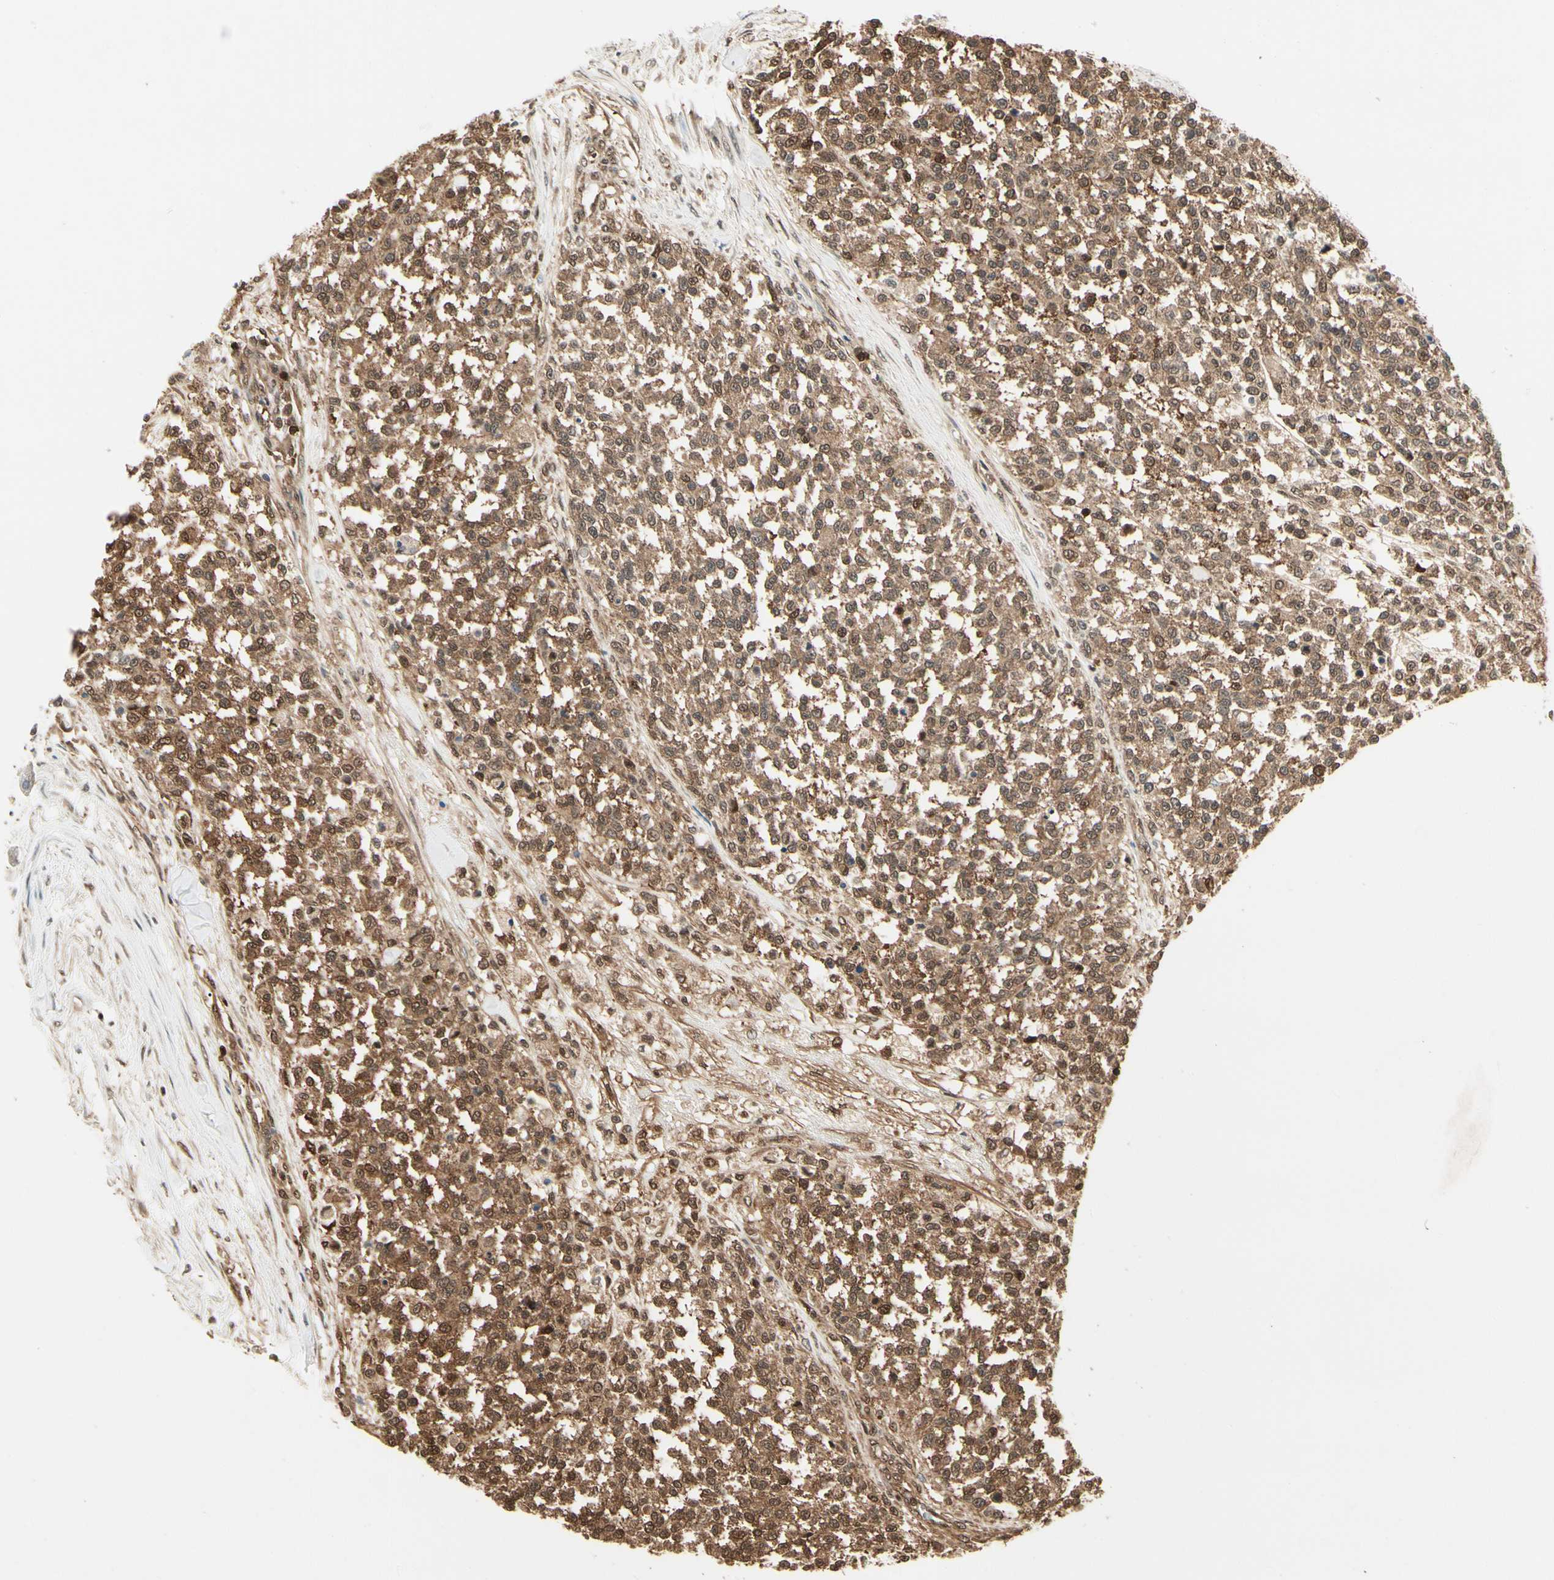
{"staining": {"intensity": "moderate", "quantity": ">75%", "location": "cytoplasmic/membranous"}, "tissue": "testis cancer", "cell_type": "Tumor cells", "image_type": "cancer", "snomed": [{"axis": "morphology", "description": "Seminoma, NOS"}, {"axis": "topography", "description": "Testis"}], "caption": "High-power microscopy captured an immunohistochemistry (IHC) micrograph of testis seminoma, revealing moderate cytoplasmic/membranous positivity in approximately >75% of tumor cells.", "gene": "YWHAQ", "patient": {"sex": "male", "age": 59}}